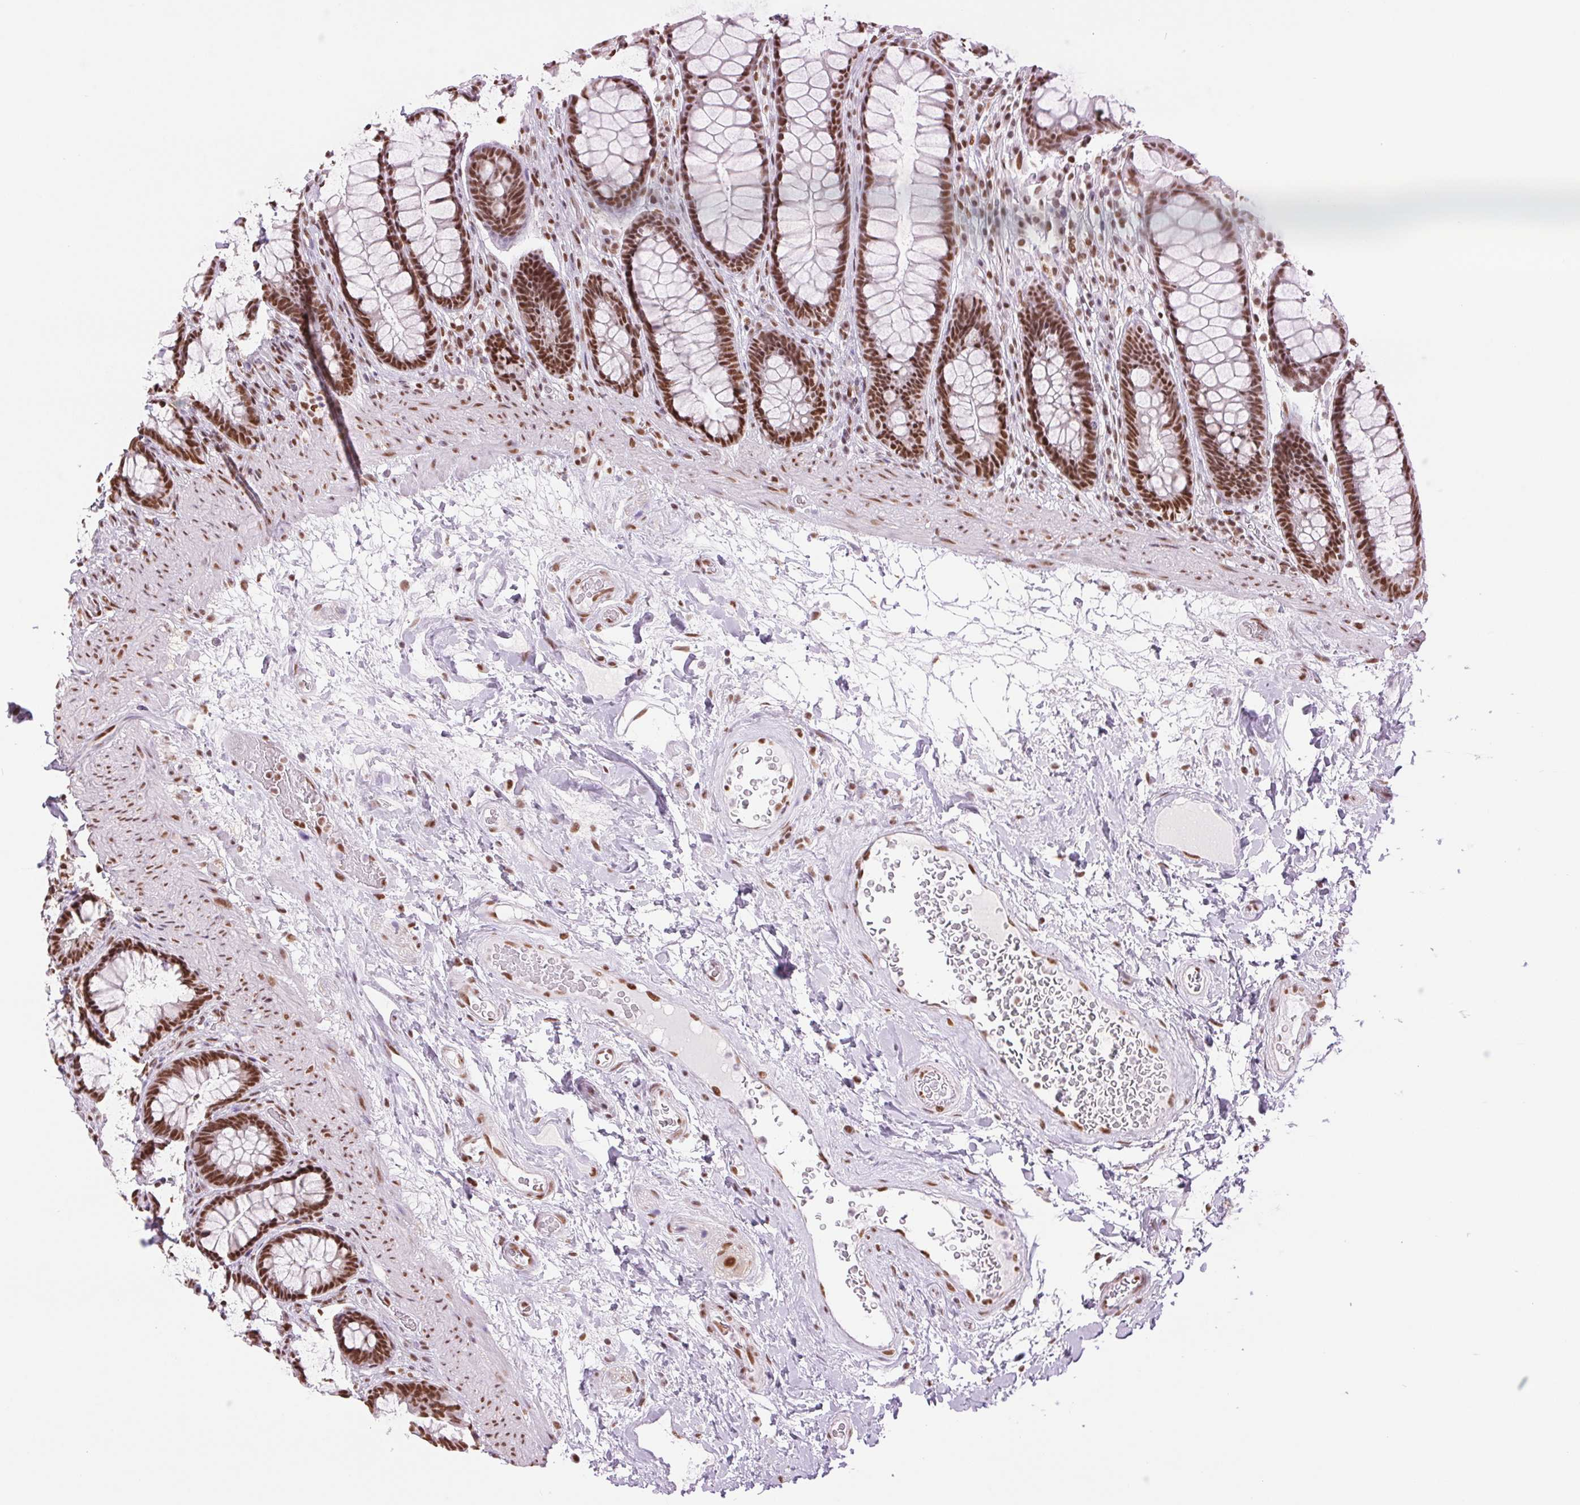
{"staining": {"intensity": "strong", "quantity": ">75%", "location": "nuclear"}, "tissue": "rectum", "cell_type": "Glandular cells", "image_type": "normal", "snomed": [{"axis": "morphology", "description": "Normal tissue, NOS"}, {"axis": "topography", "description": "Rectum"}], "caption": "An image of rectum stained for a protein reveals strong nuclear brown staining in glandular cells. Nuclei are stained in blue.", "gene": "ZFR2", "patient": {"sex": "male", "age": 72}}